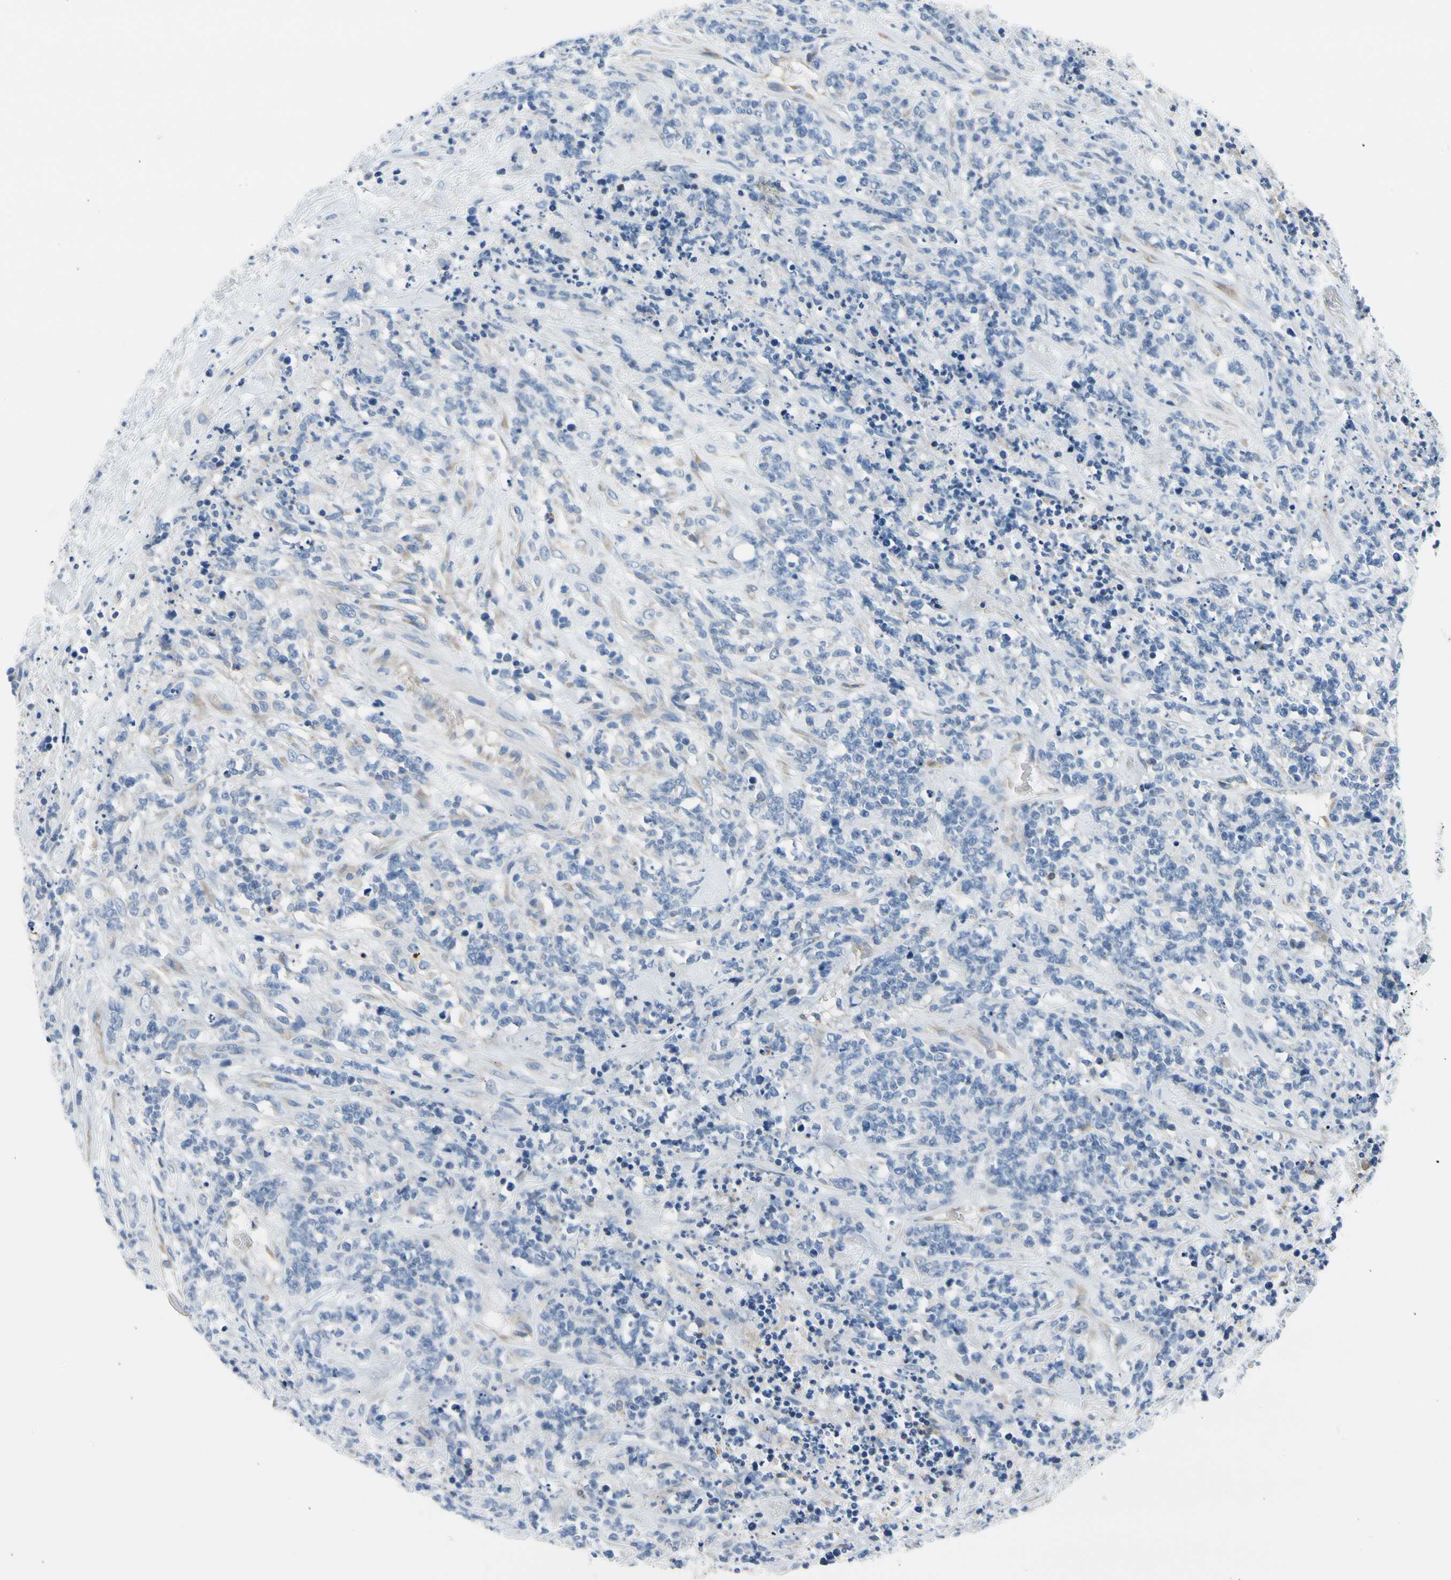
{"staining": {"intensity": "negative", "quantity": "none", "location": "none"}, "tissue": "lymphoma", "cell_type": "Tumor cells", "image_type": "cancer", "snomed": [{"axis": "morphology", "description": "Malignant lymphoma, non-Hodgkin's type, High grade"}, {"axis": "topography", "description": "Soft tissue"}], "caption": "High power microscopy image of an immunohistochemistry (IHC) photomicrograph of lymphoma, revealing no significant staining in tumor cells.", "gene": "STXBP1", "patient": {"sex": "male", "age": 18}}